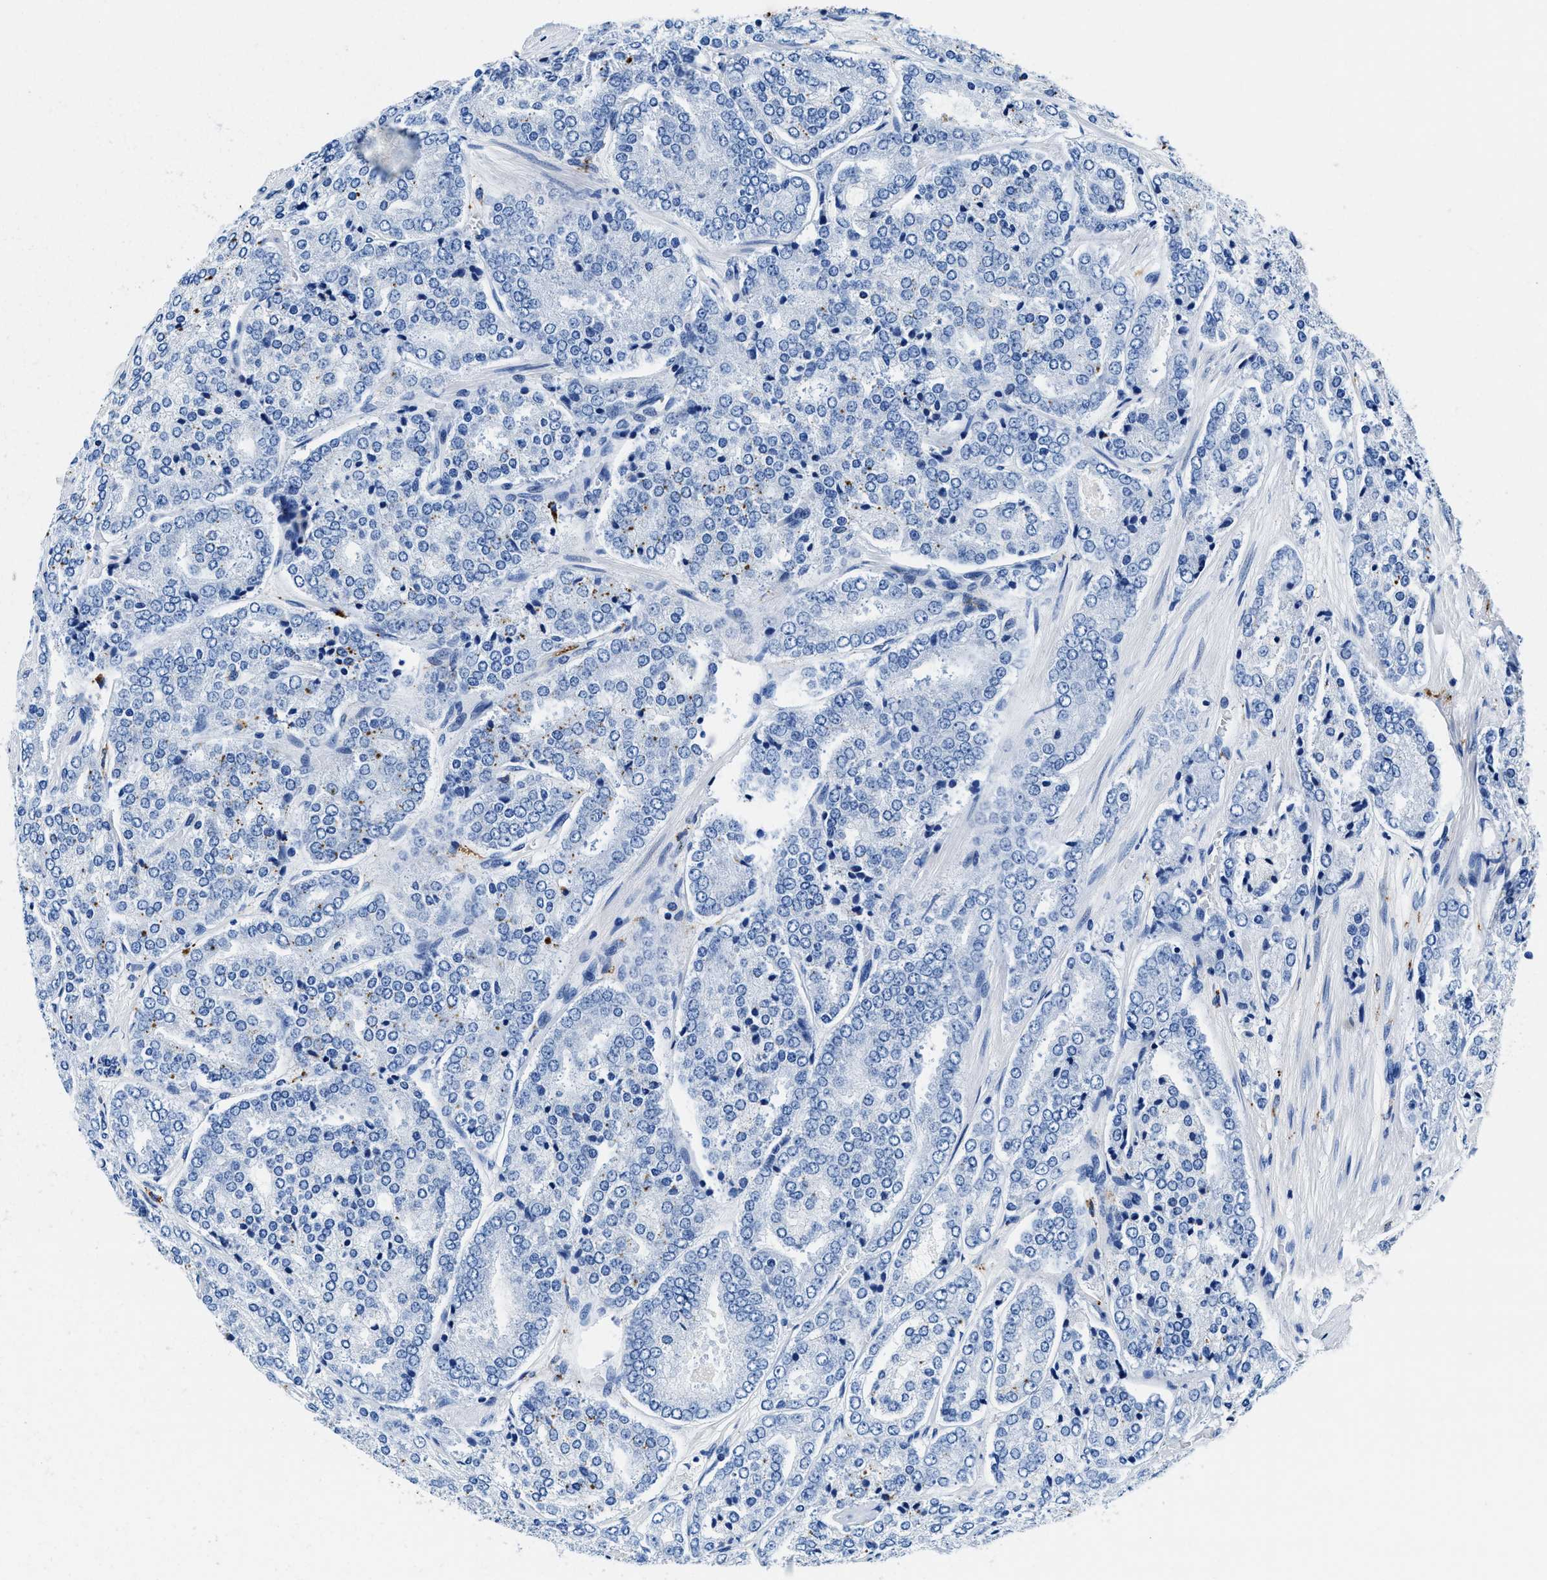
{"staining": {"intensity": "negative", "quantity": "none", "location": "none"}, "tissue": "prostate cancer", "cell_type": "Tumor cells", "image_type": "cancer", "snomed": [{"axis": "morphology", "description": "Adenocarcinoma, High grade"}, {"axis": "topography", "description": "Prostate"}], "caption": "An image of human prostate cancer (high-grade adenocarcinoma) is negative for staining in tumor cells.", "gene": "OR14K1", "patient": {"sex": "male", "age": 65}}